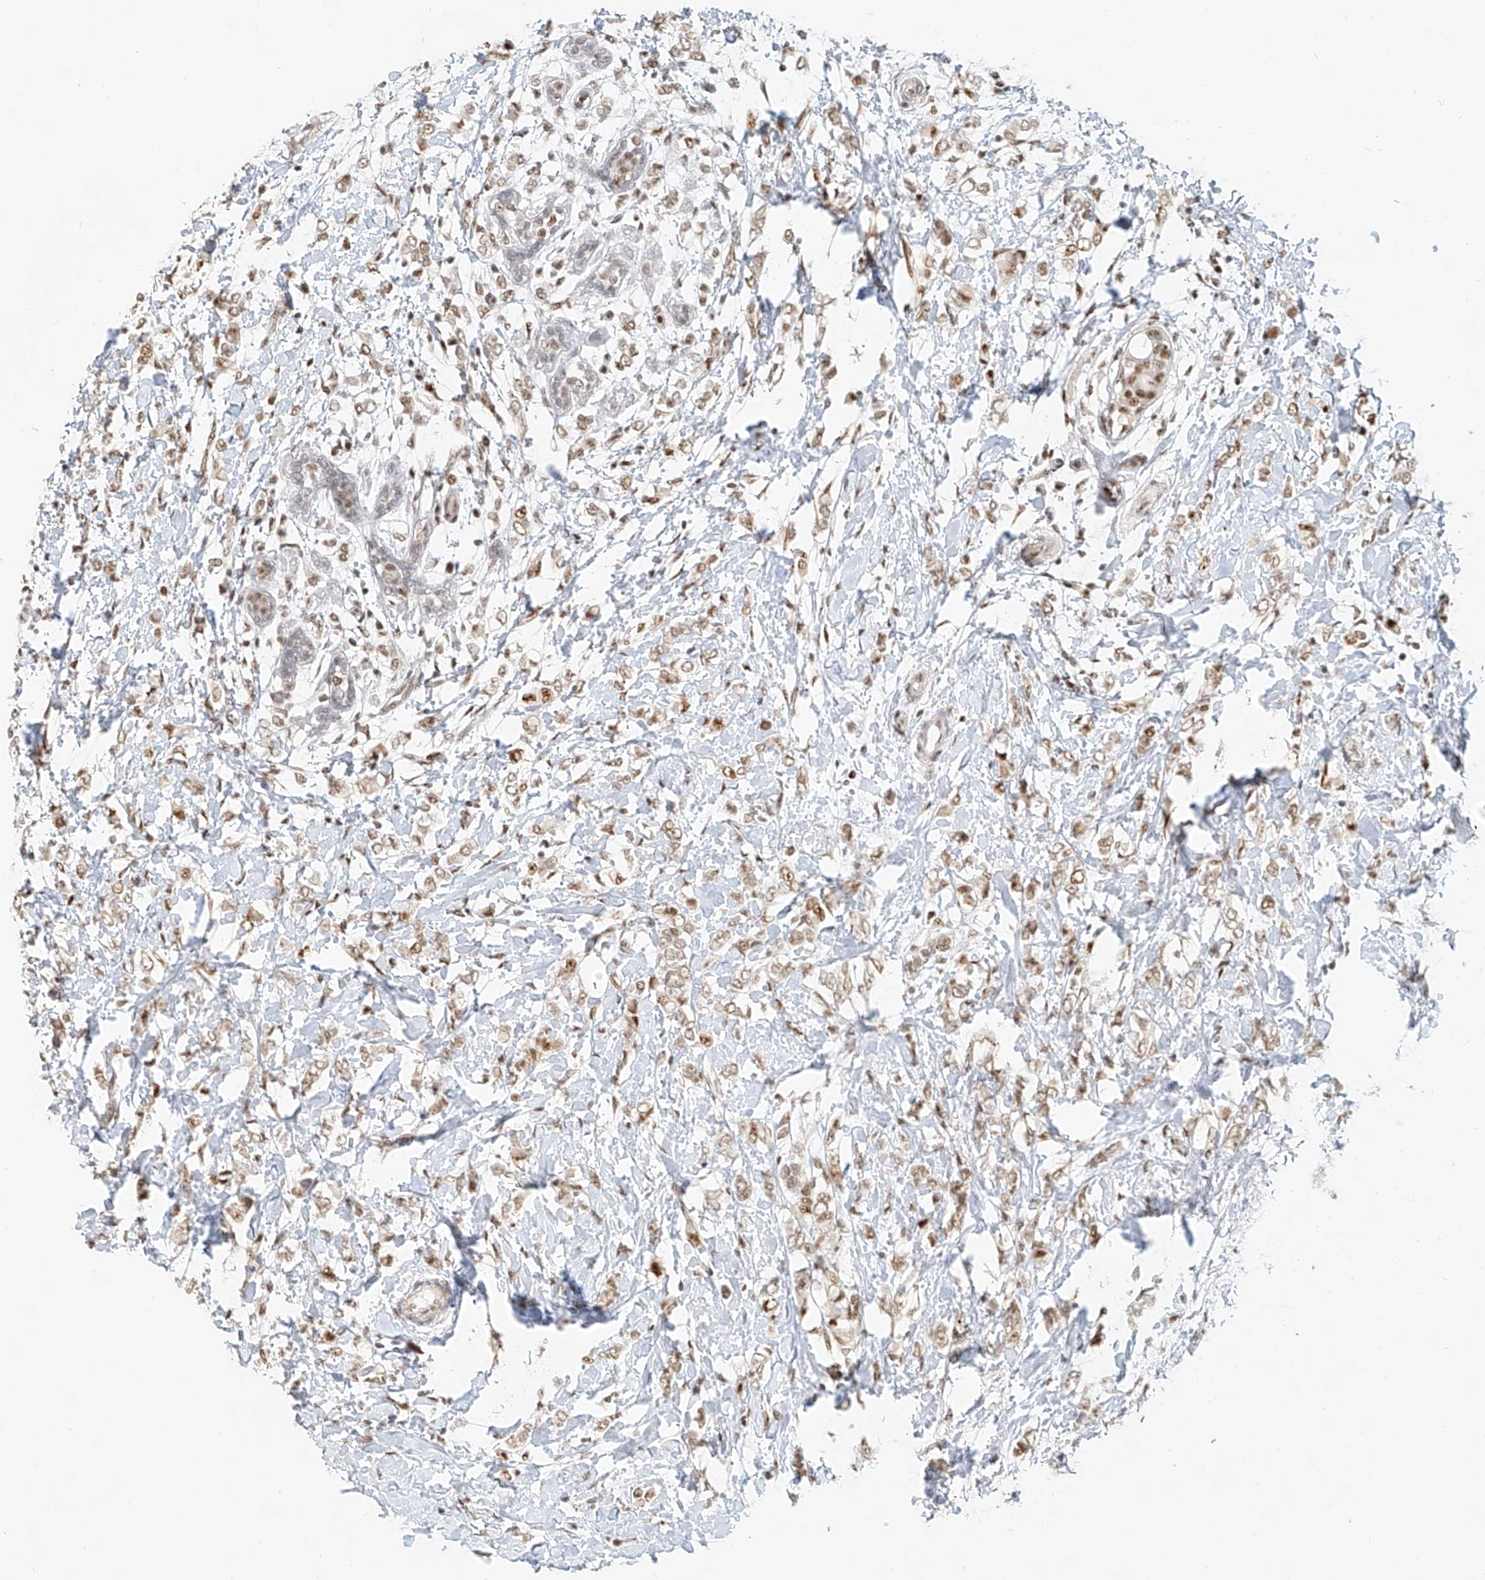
{"staining": {"intensity": "moderate", "quantity": ">75%", "location": "nuclear"}, "tissue": "breast cancer", "cell_type": "Tumor cells", "image_type": "cancer", "snomed": [{"axis": "morphology", "description": "Normal tissue, NOS"}, {"axis": "morphology", "description": "Lobular carcinoma"}, {"axis": "topography", "description": "Breast"}], "caption": "Human breast cancer stained for a protein (brown) displays moderate nuclear positive staining in approximately >75% of tumor cells.", "gene": "CXorf58", "patient": {"sex": "female", "age": 47}}